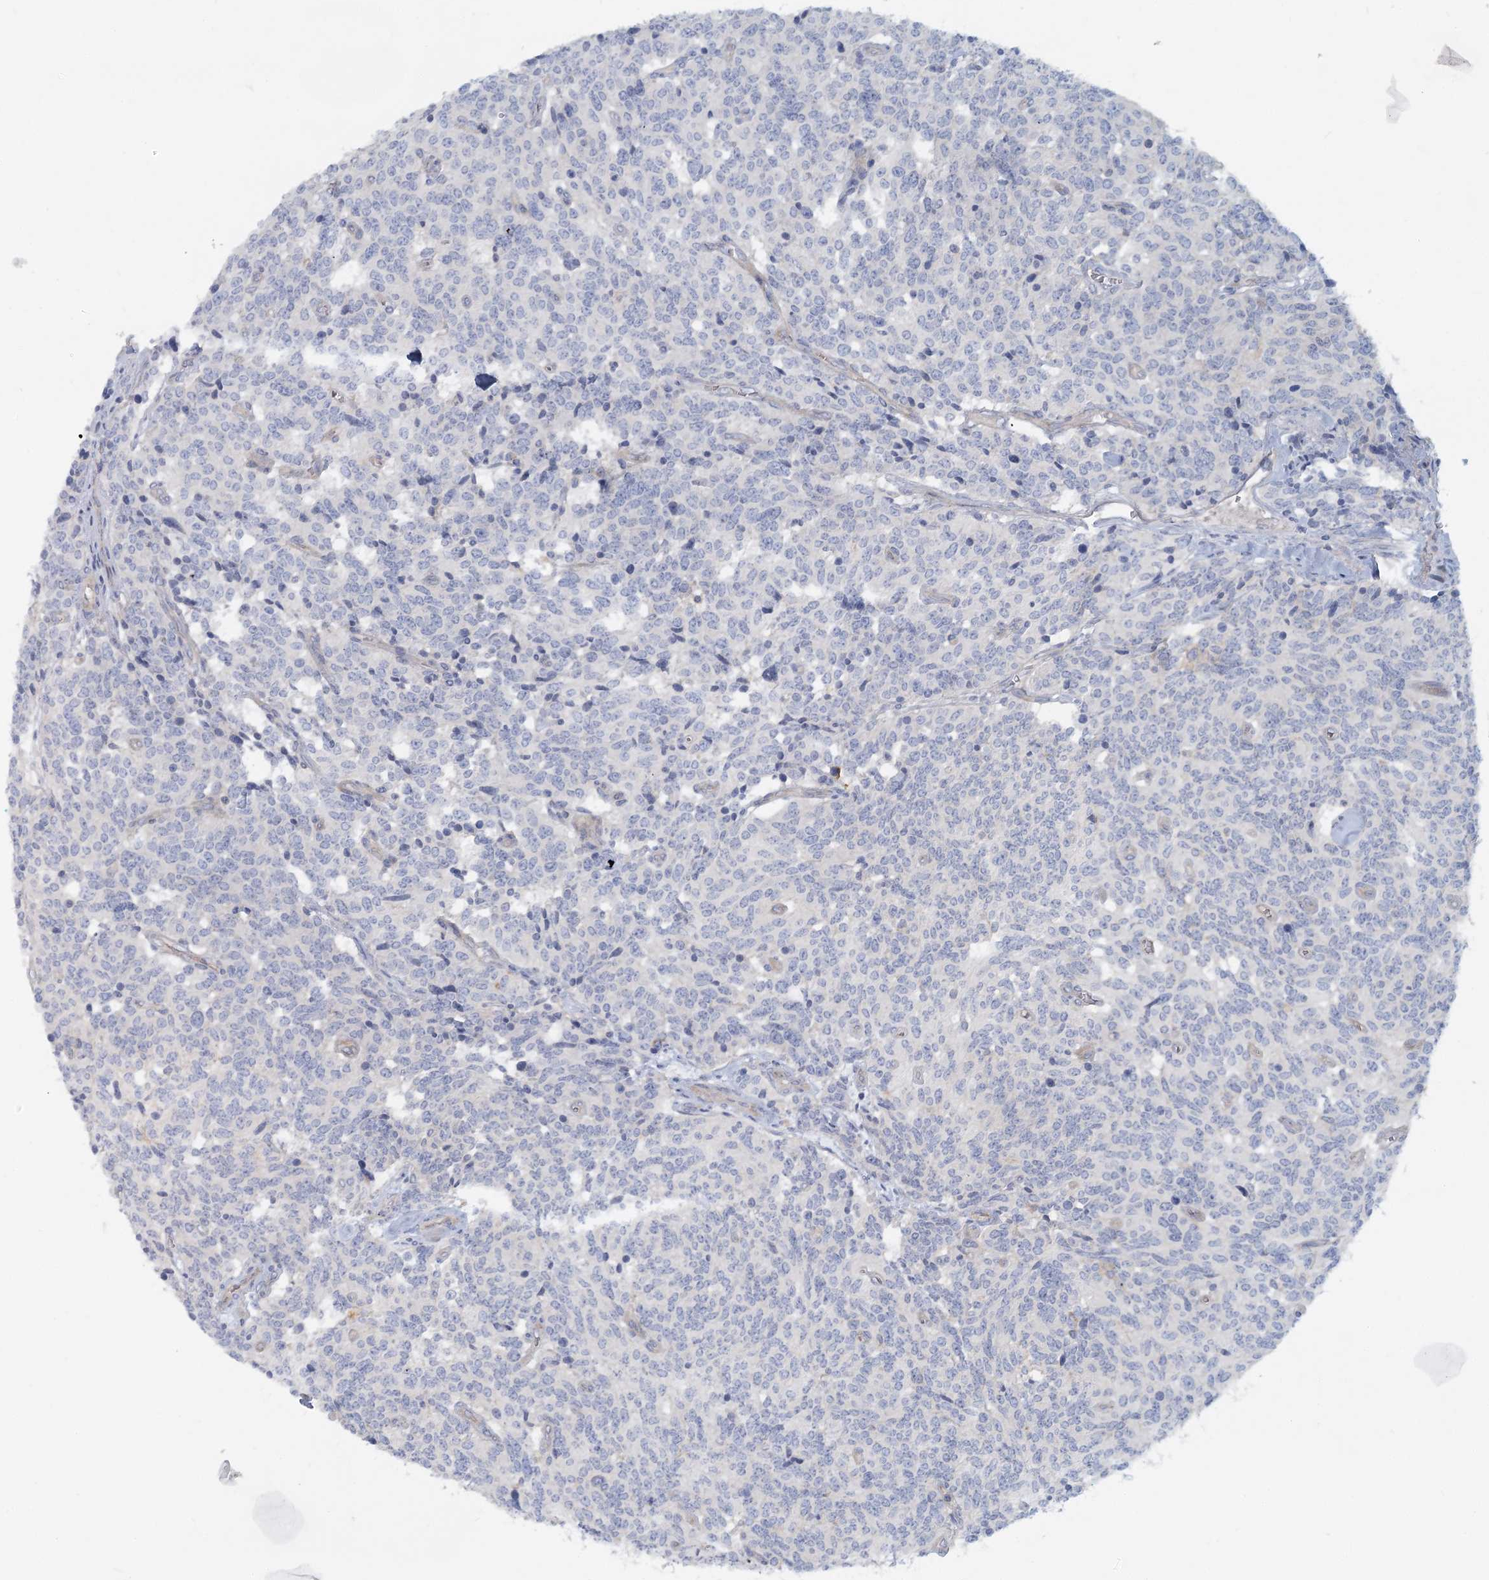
{"staining": {"intensity": "negative", "quantity": "none", "location": "none"}, "tissue": "carcinoid", "cell_type": "Tumor cells", "image_type": "cancer", "snomed": [{"axis": "morphology", "description": "Carcinoid, malignant, NOS"}, {"axis": "topography", "description": "Lung"}], "caption": "Human carcinoid (malignant) stained for a protein using IHC reveals no staining in tumor cells.", "gene": "DNMBP", "patient": {"sex": "female", "age": 46}}